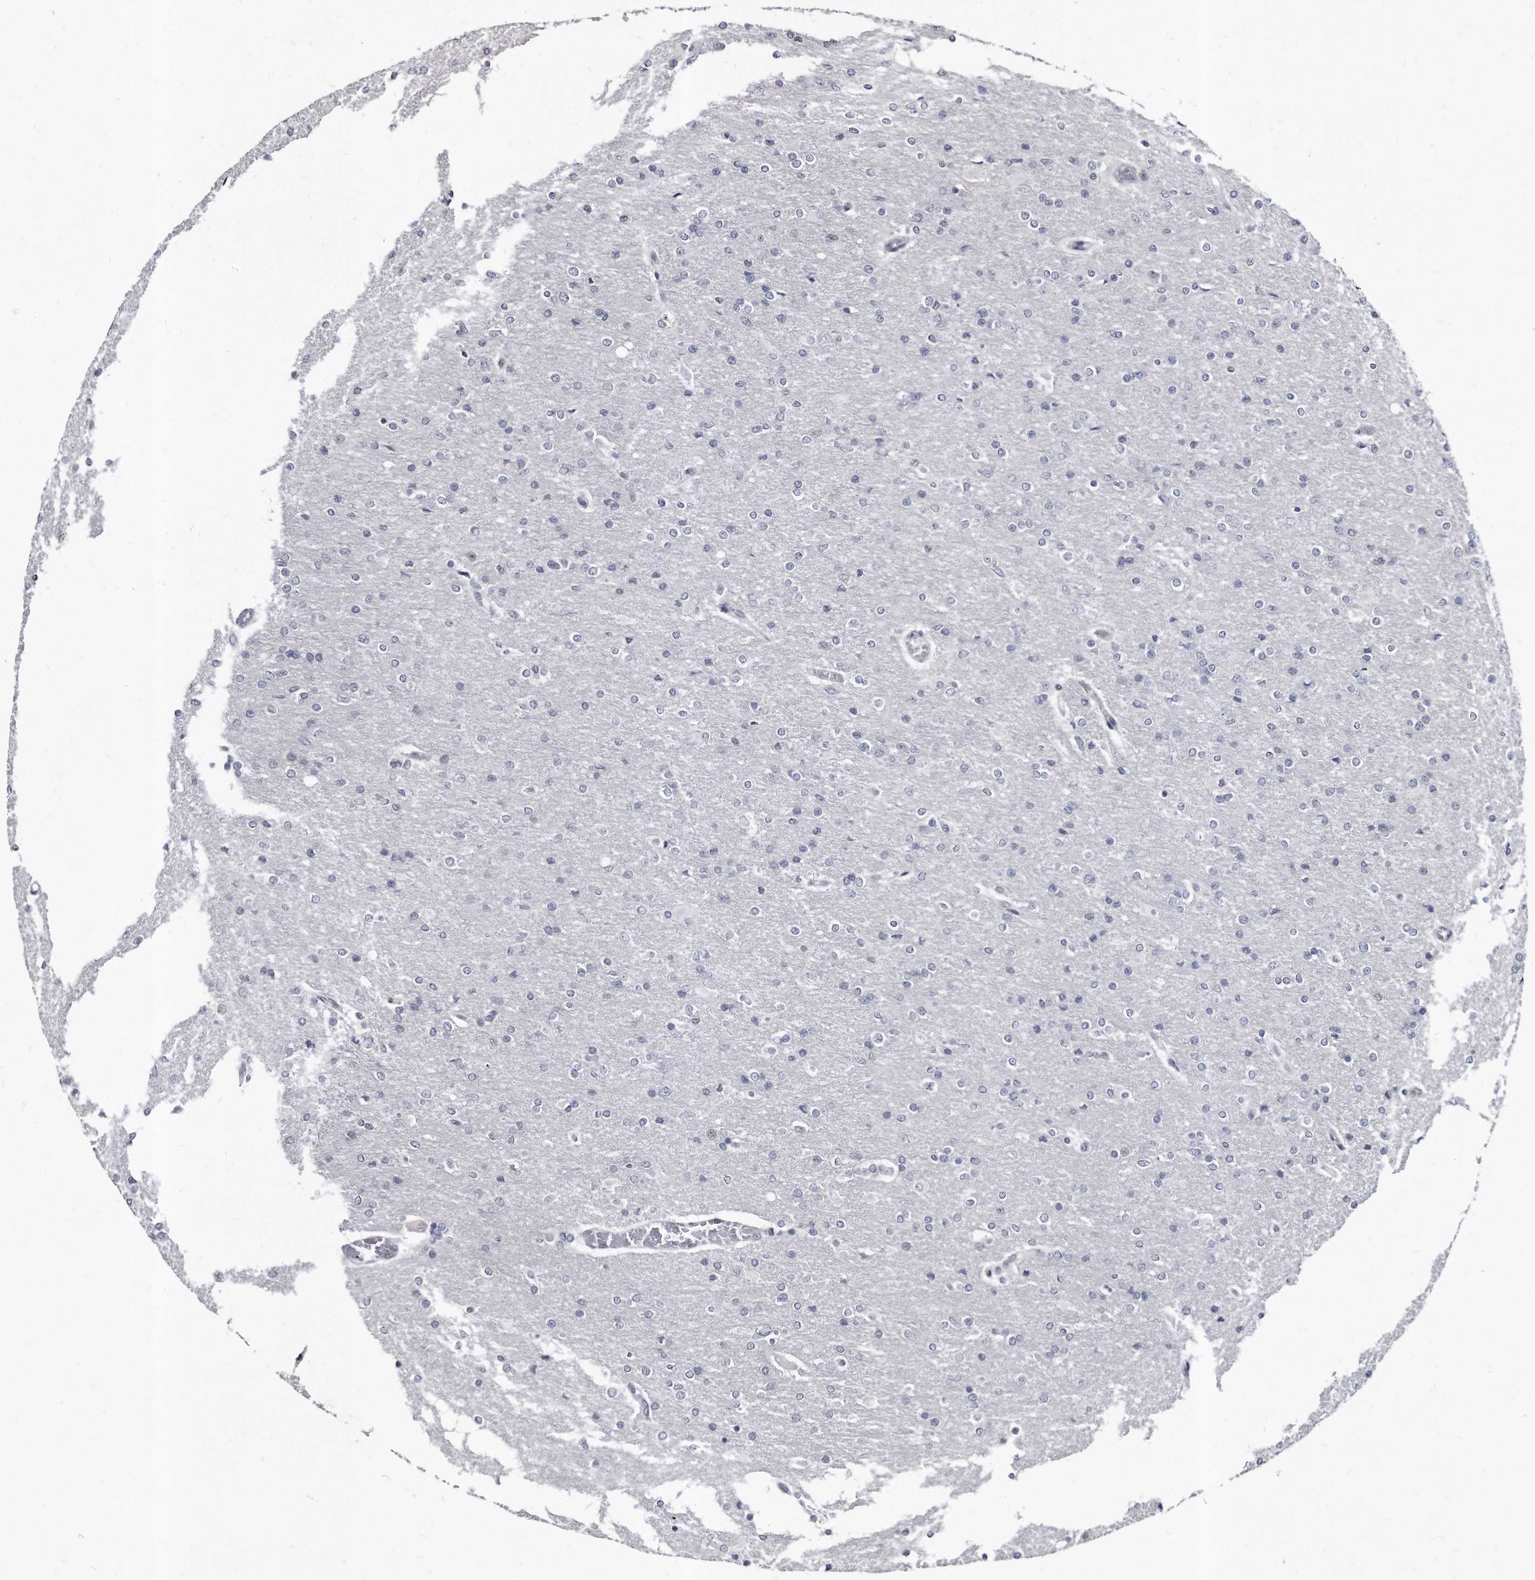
{"staining": {"intensity": "negative", "quantity": "none", "location": "none"}, "tissue": "glioma", "cell_type": "Tumor cells", "image_type": "cancer", "snomed": [{"axis": "morphology", "description": "Glioma, malignant, High grade"}, {"axis": "topography", "description": "Cerebral cortex"}], "caption": "The micrograph exhibits no significant positivity in tumor cells of glioma.", "gene": "KLHDC3", "patient": {"sex": "female", "age": 36}}